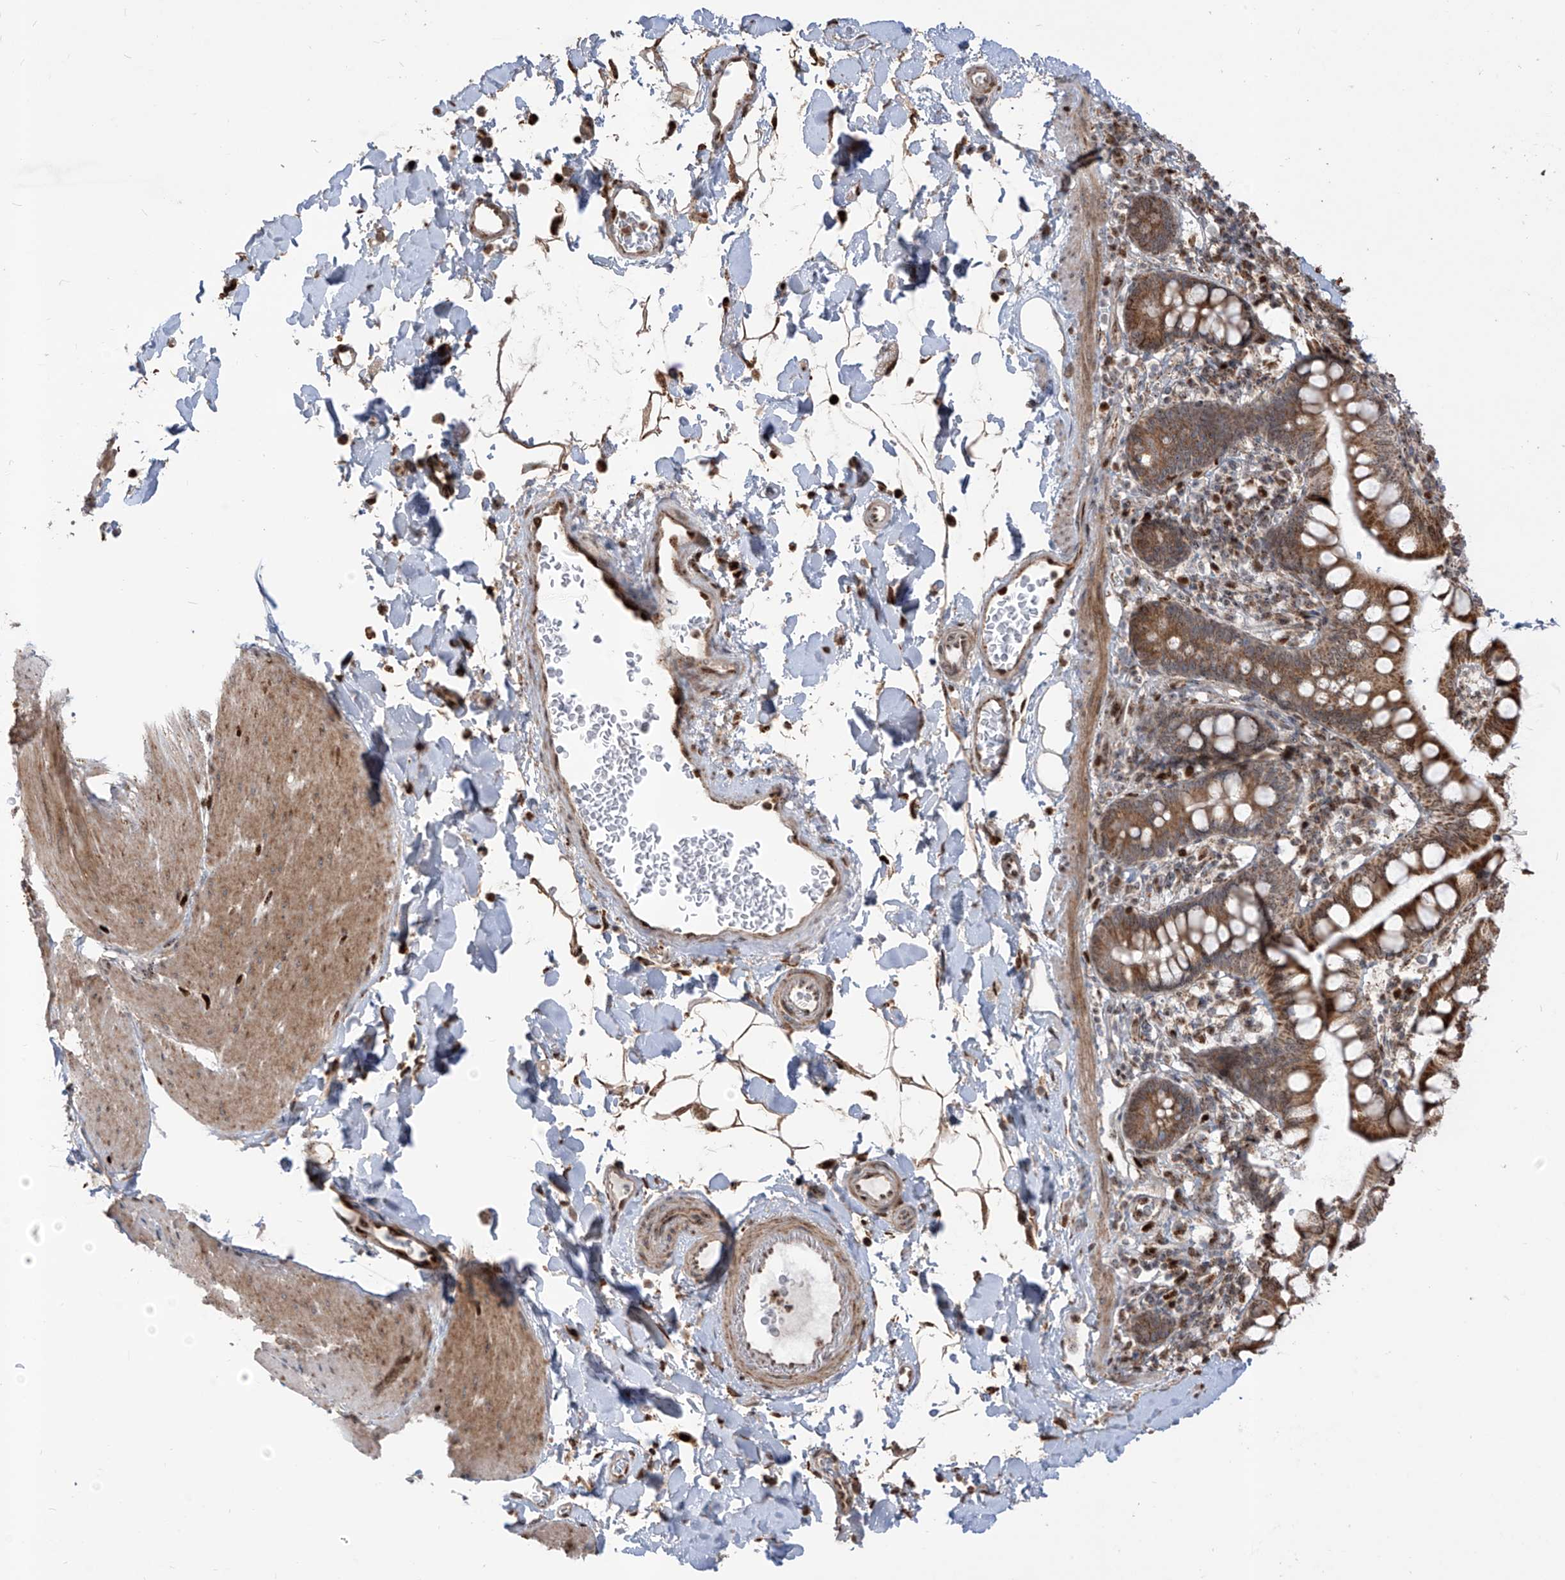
{"staining": {"intensity": "moderate", "quantity": "25%-75%", "location": "cytoplasmic/membranous"}, "tissue": "smooth muscle", "cell_type": "Smooth muscle cells", "image_type": "normal", "snomed": [{"axis": "morphology", "description": "Normal tissue, NOS"}, {"axis": "topography", "description": "Smooth muscle"}, {"axis": "topography", "description": "Small intestine"}], "caption": "Human smooth muscle stained with a brown dye reveals moderate cytoplasmic/membranous positive expression in about 25%-75% of smooth muscle cells.", "gene": "ZBTB8A", "patient": {"sex": "female", "age": 84}}